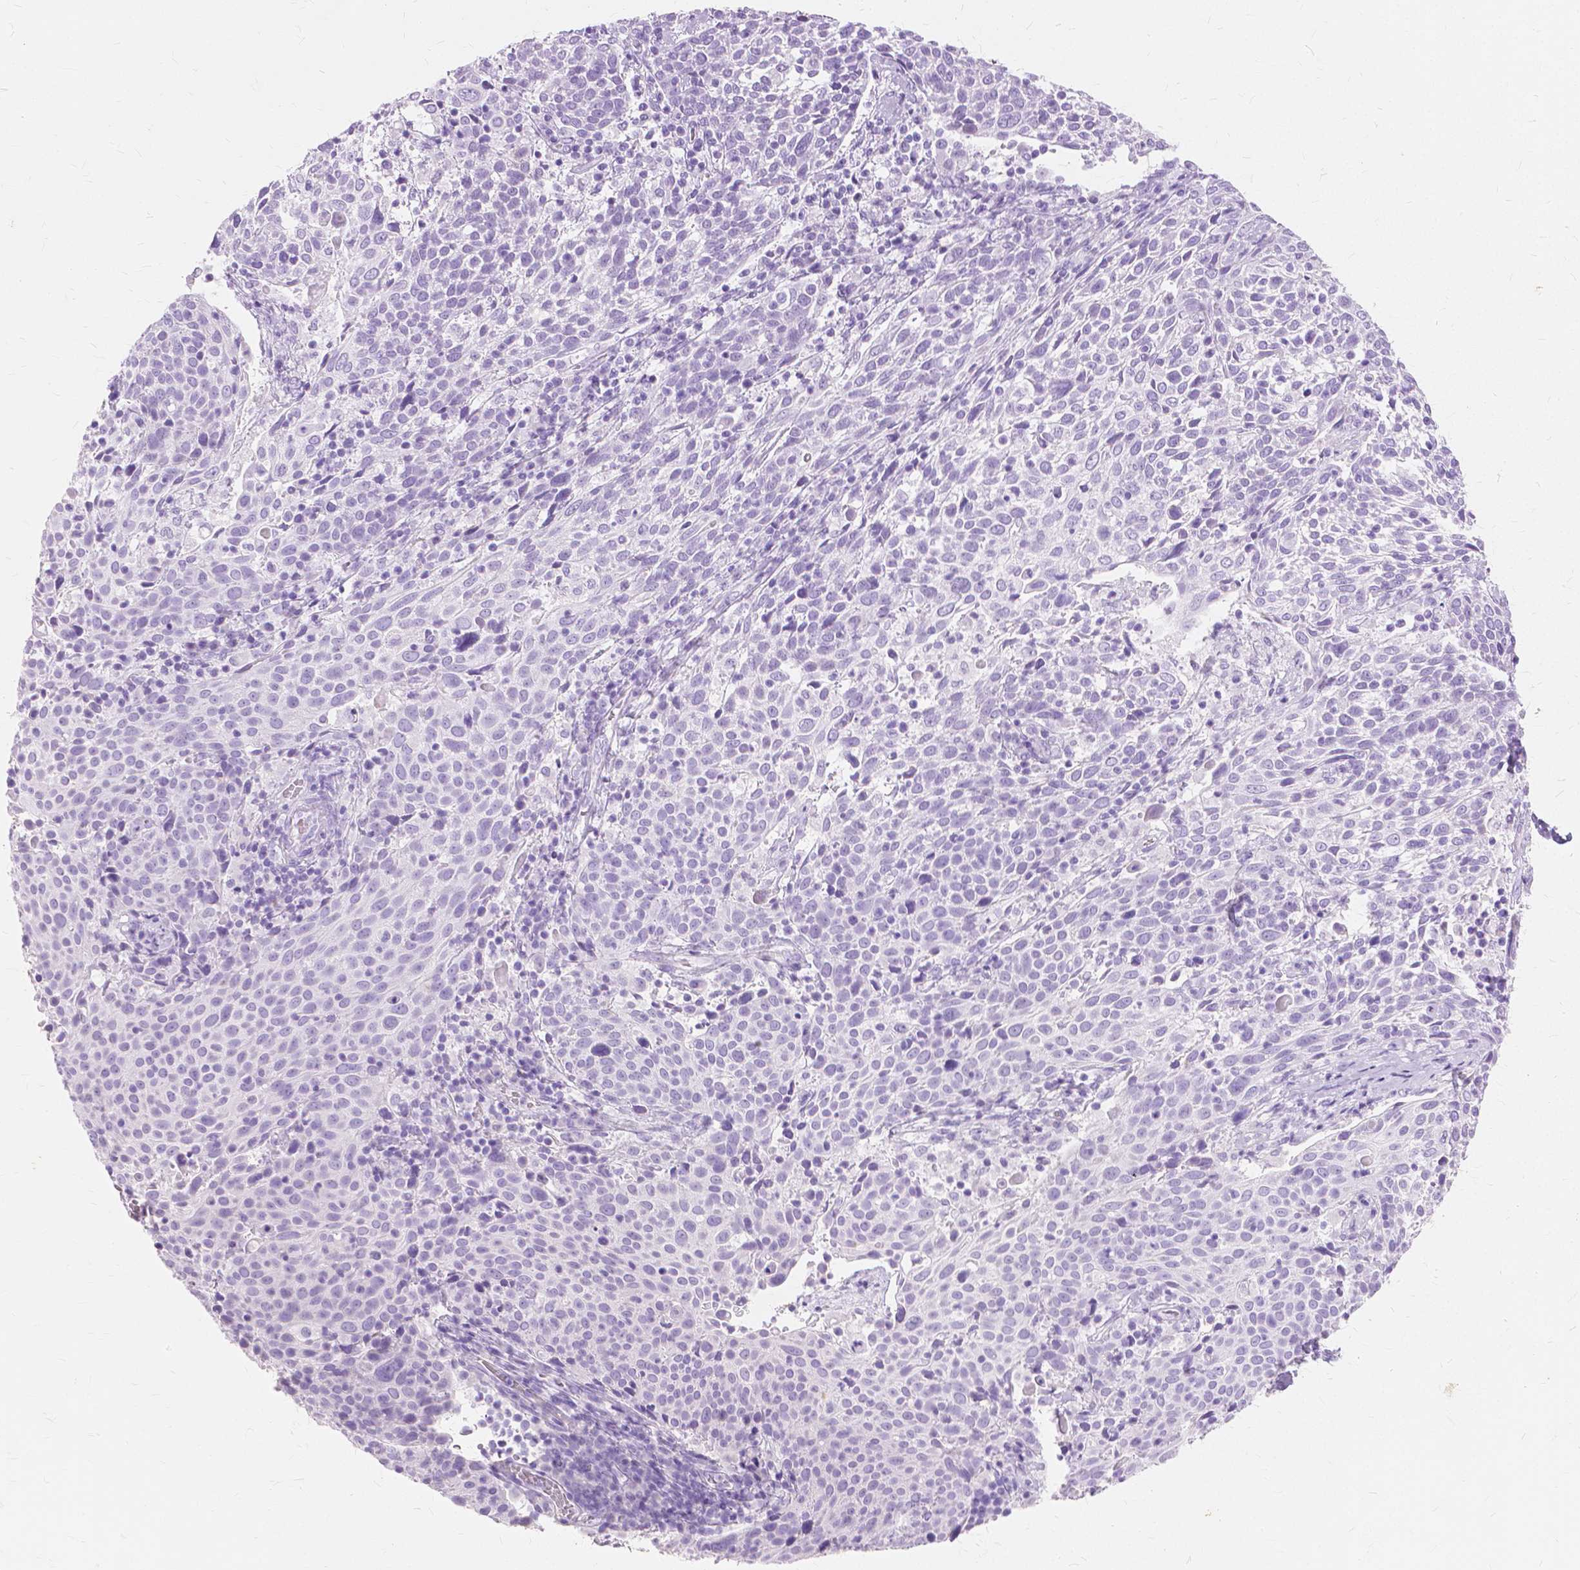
{"staining": {"intensity": "negative", "quantity": "none", "location": "none"}, "tissue": "cervical cancer", "cell_type": "Tumor cells", "image_type": "cancer", "snomed": [{"axis": "morphology", "description": "Squamous cell carcinoma, NOS"}, {"axis": "topography", "description": "Cervix"}], "caption": "Image shows no protein staining in tumor cells of cervical squamous cell carcinoma tissue.", "gene": "TGM1", "patient": {"sex": "female", "age": 61}}